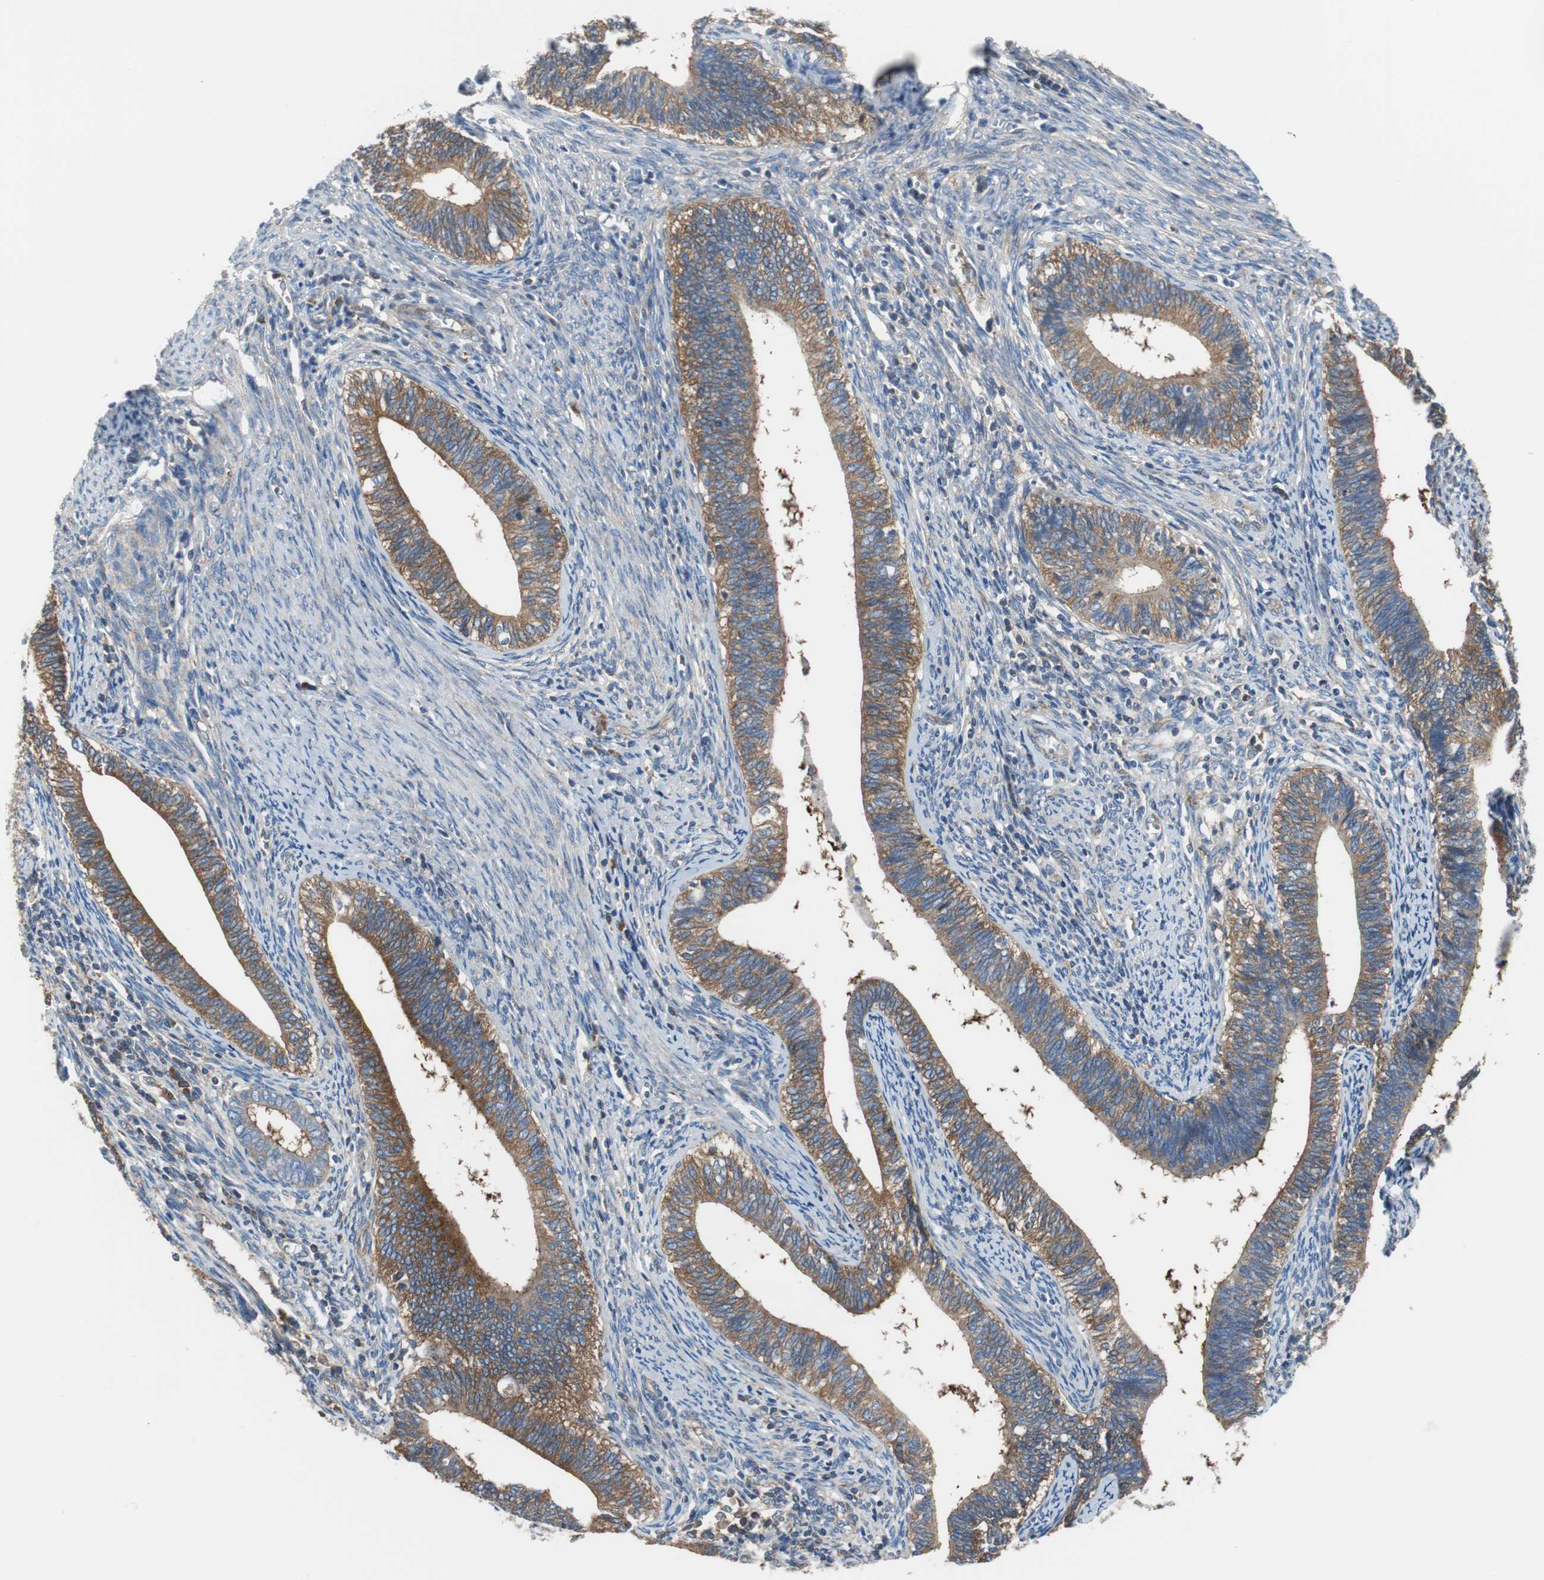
{"staining": {"intensity": "moderate", "quantity": ">75%", "location": "cytoplasmic/membranous"}, "tissue": "cervical cancer", "cell_type": "Tumor cells", "image_type": "cancer", "snomed": [{"axis": "morphology", "description": "Adenocarcinoma, NOS"}, {"axis": "topography", "description": "Cervix"}], "caption": "IHC of human cervical cancer (adenocarcinoma) exhibits medium levels of moderate cytoplasmic/membranous positivity in approximately >75% of tumor cells.", "gene": "BRAF", "patient": {"sex": "female", "age": 44}}